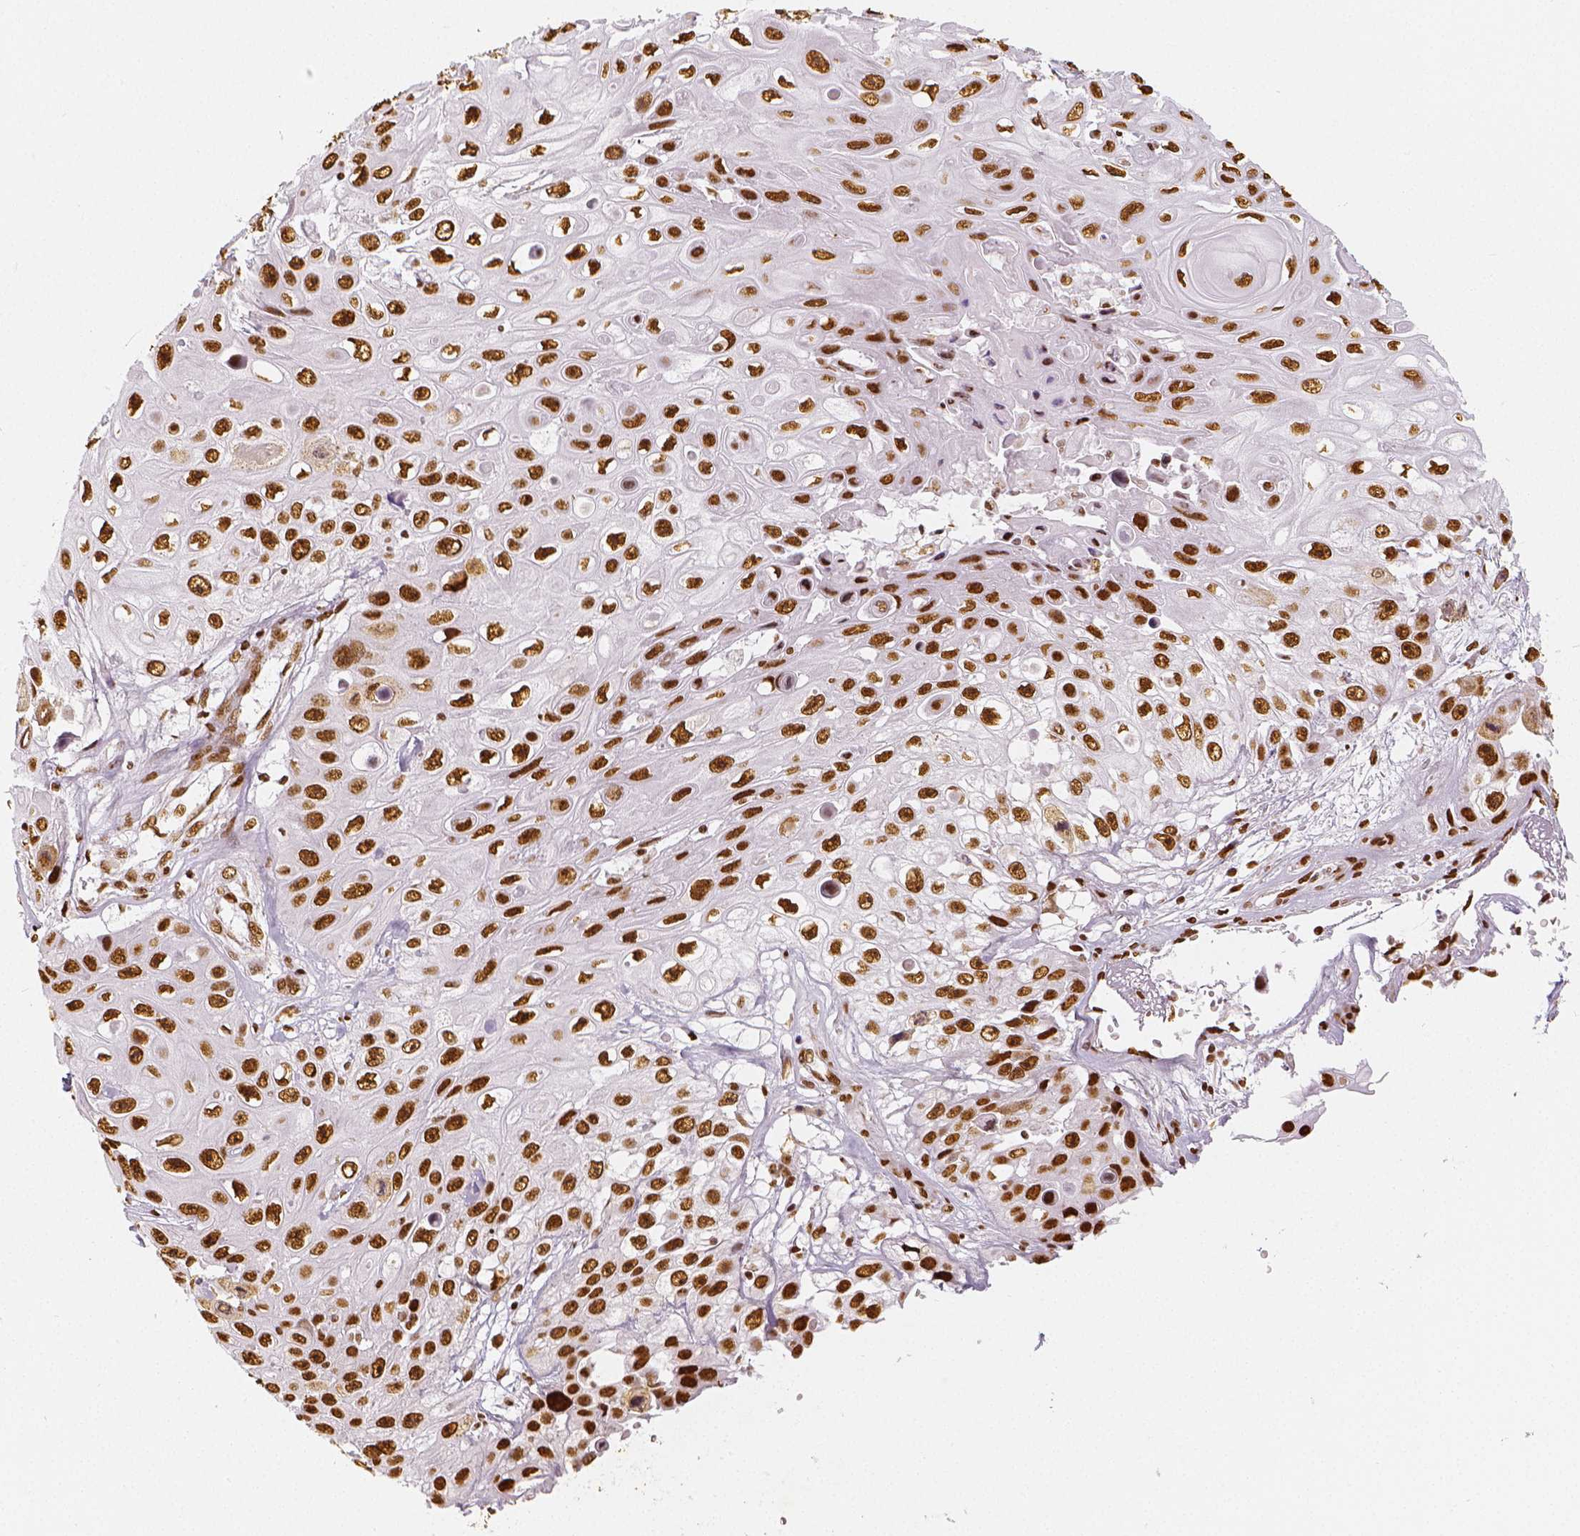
{"staining": {"intensity": "strong", "quantity": ">75%", "location": "nuclear"}, "tissue": "skin cancer", "cell_type": "Tumor cells", "image_type": "cancer", "snomed": [{"axis": "morphology", "description": "Squamous cell carcinoma, NOS"}, {"axis": "topography", "description": "Skin"}], "caption": "The immunohistochemical stain highlights strong nuclear staining in tumor cells of skin cancer (squamous cell carcinoma) tissue. Immunohistochemistry (ihc) stains the protein of interest in brown and the nuclei are stained blue.", "gene": "KDM5B", "patient": {"sex": "male", "age": 82}}